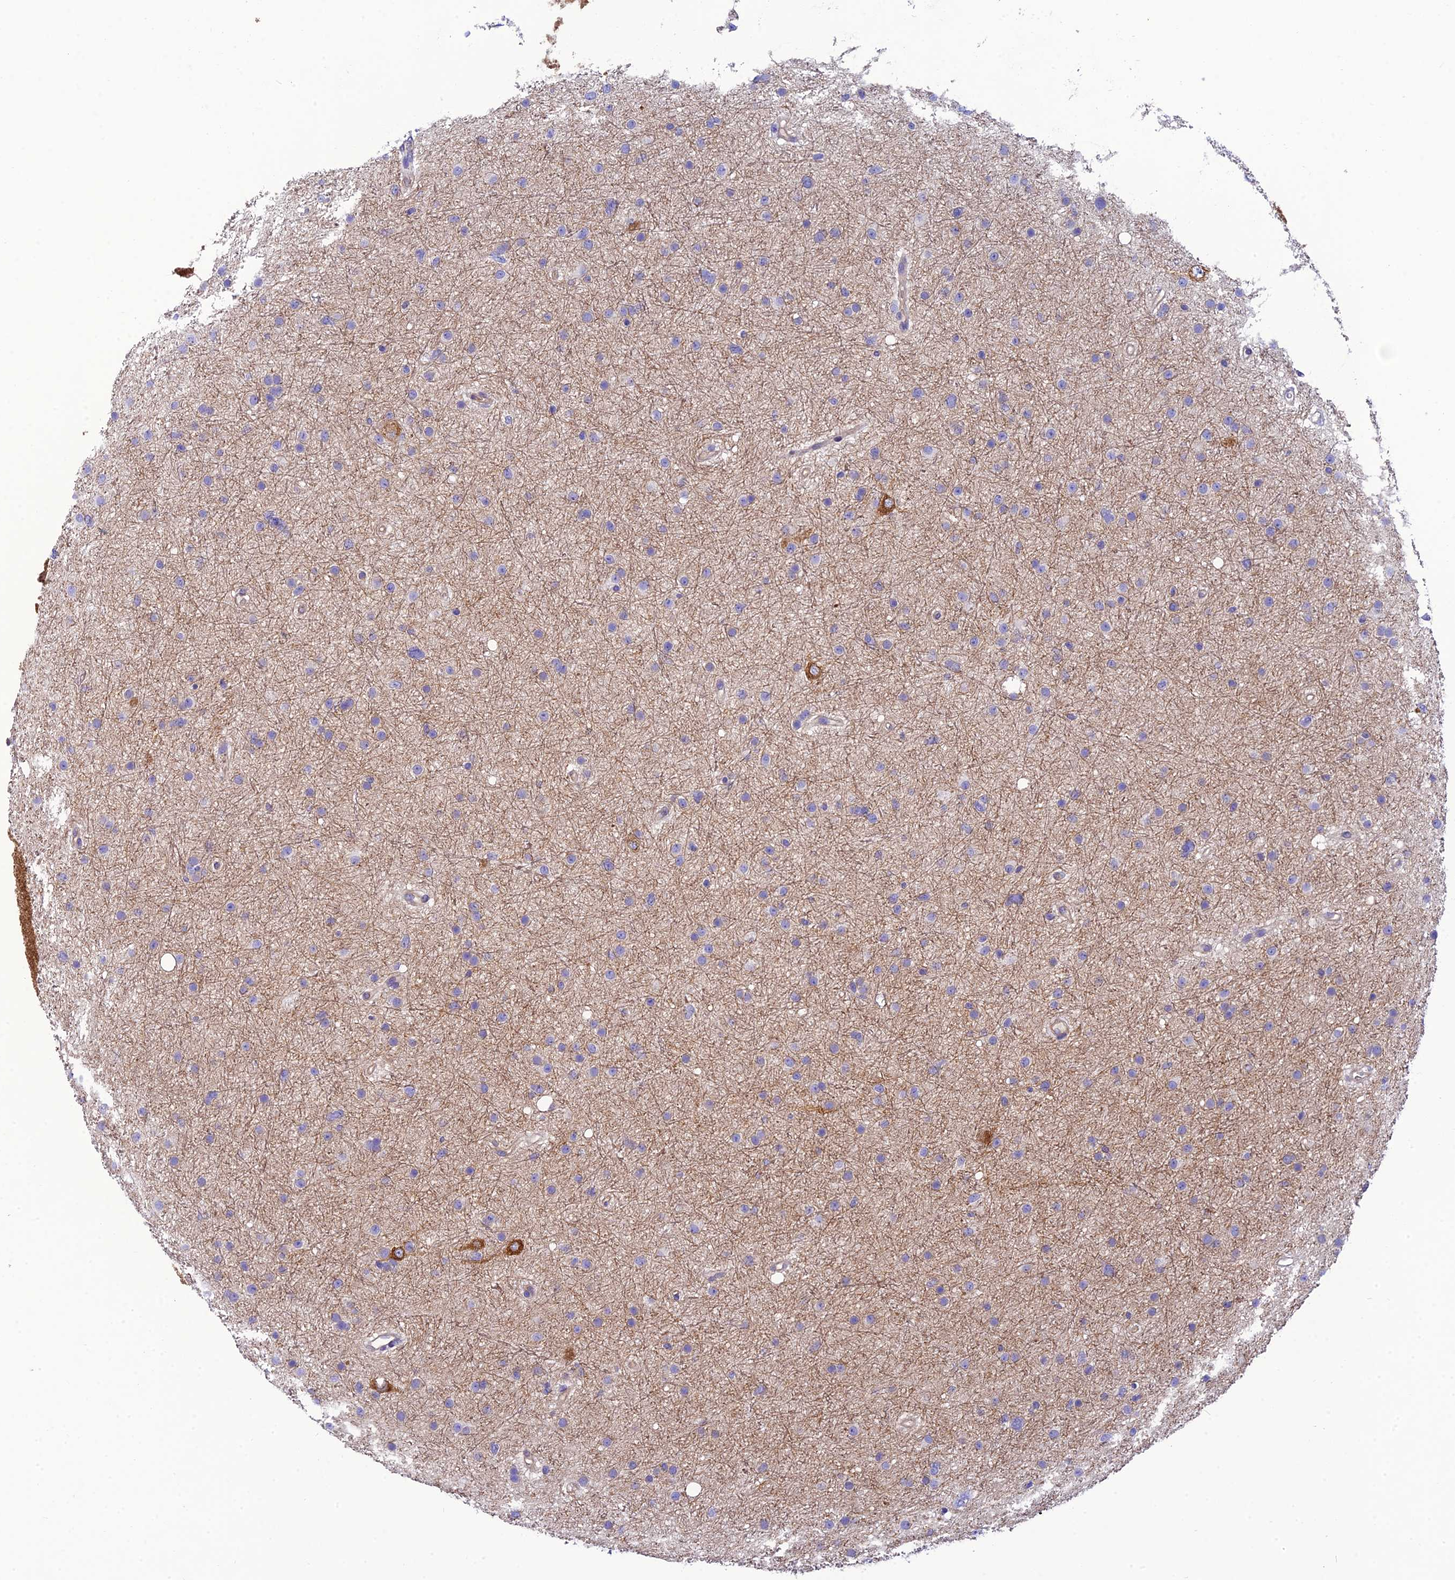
{"staining": {"intensity": "negative", "quantity": "none", "location": "none"}, "tissue": "glioma", "cell_type": "Tumor cells", "image_type": "cancer", "snomed": [{"axis": "morphology", "description": "Glioma, malignant, Low grade"}, {"axis": "topography", "description": "Cerebral cortex"}], "caption": "The micrograph shows no staining of tumor cells in glioma. (DAB IHC, high magnification).", "gene": "PPFIA3", "patient": {"sex": "female", "age": 39}}